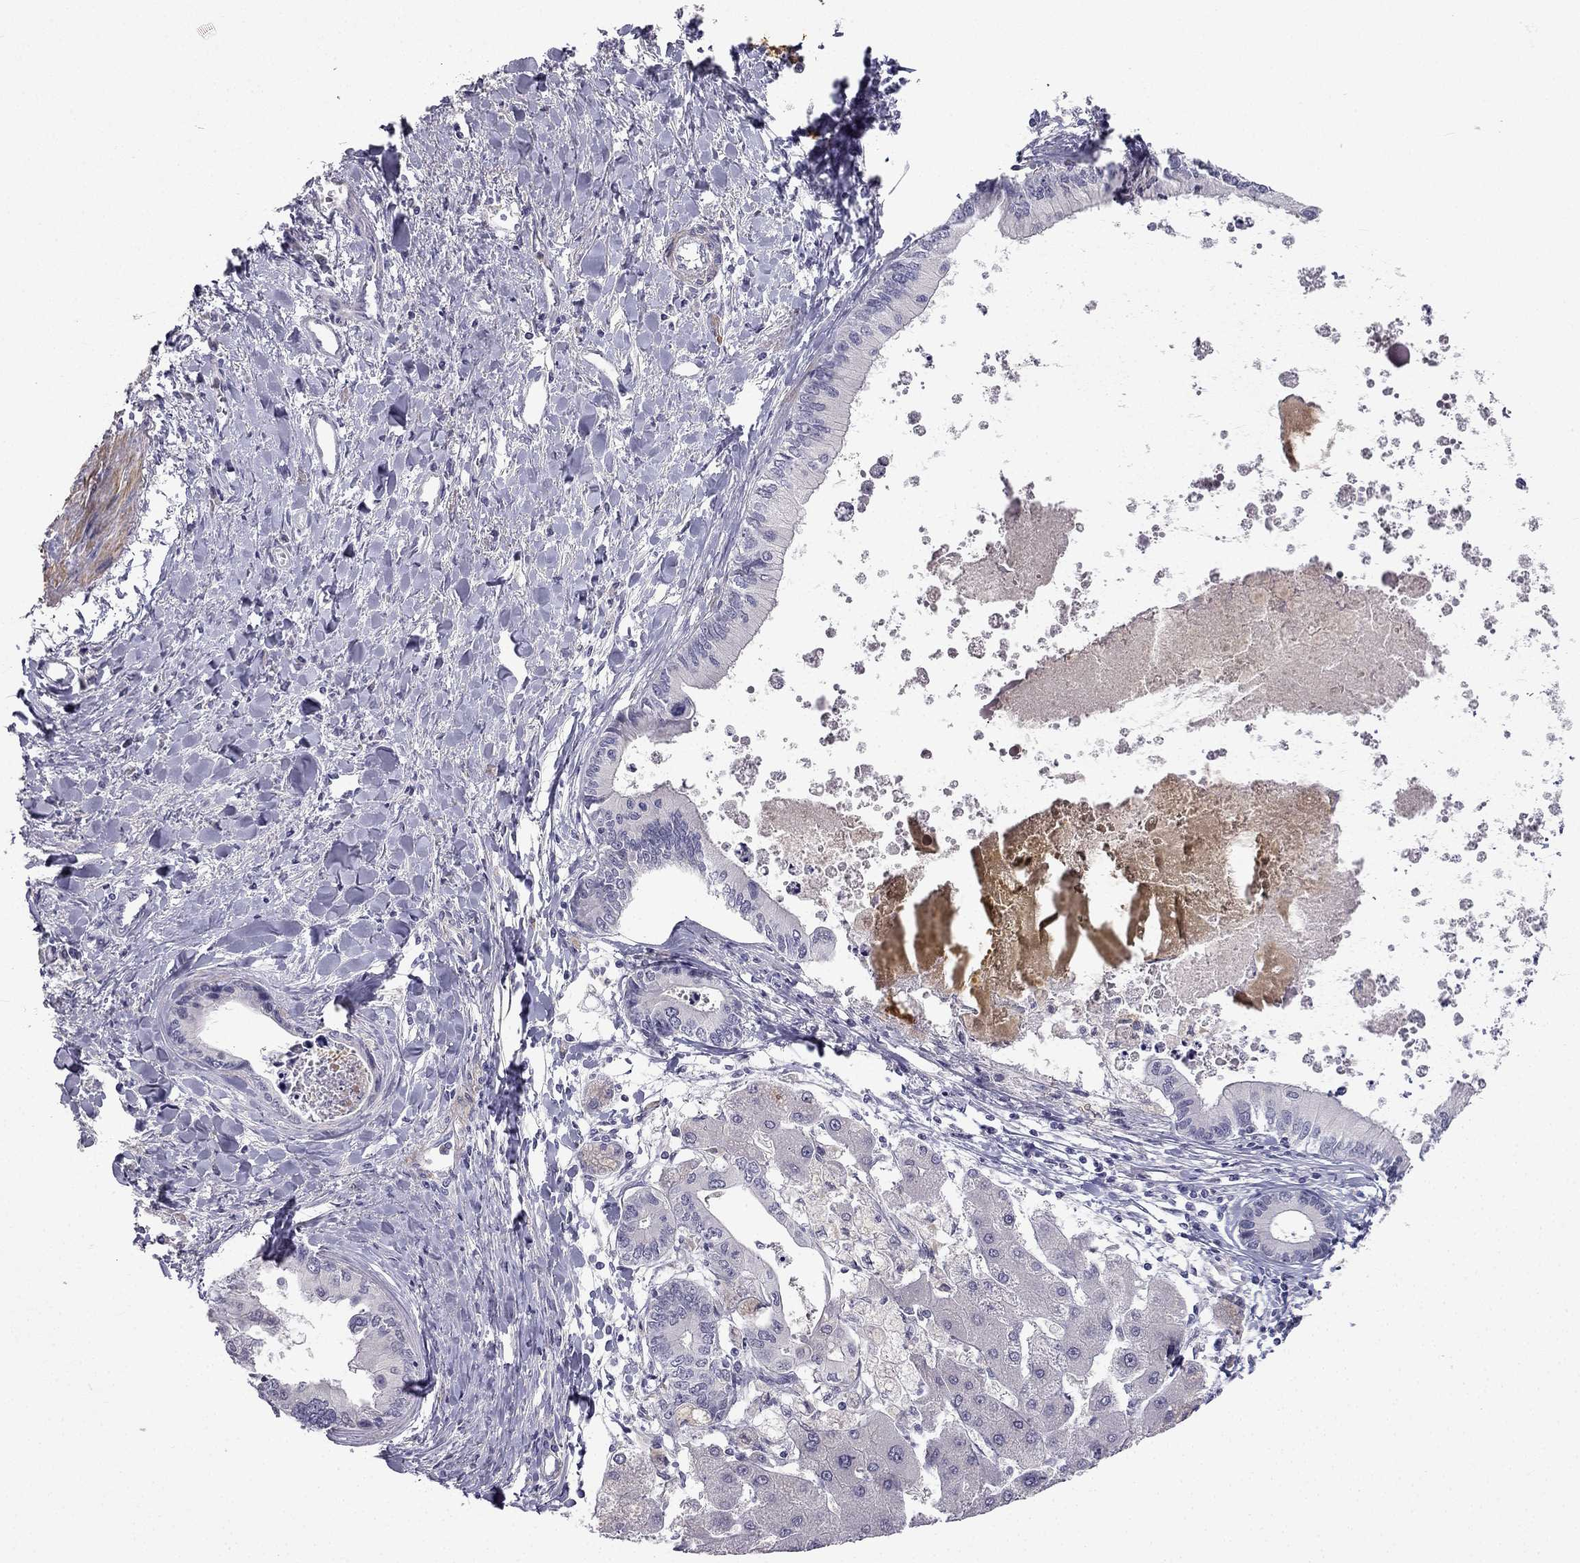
{"staining": {"intensity": "negative", "quantity": "none", "location": "none"}, "tissue": "liver cancer", "cell_type": "Tumor cells", "image_type": "cancer", "snomed": [{"axis": "morphology", "description": "Cholangiocarcinoma"}, {"axis": "topography", "description": "Liver"}], "caption": "Cholangiocarcinoma (liver) stained for a protein using immunohistochemistry (IHC) displays no positivity tumor cells.", "gene": "C16orf89", "patient": {"sex": "male", "age": 66}}